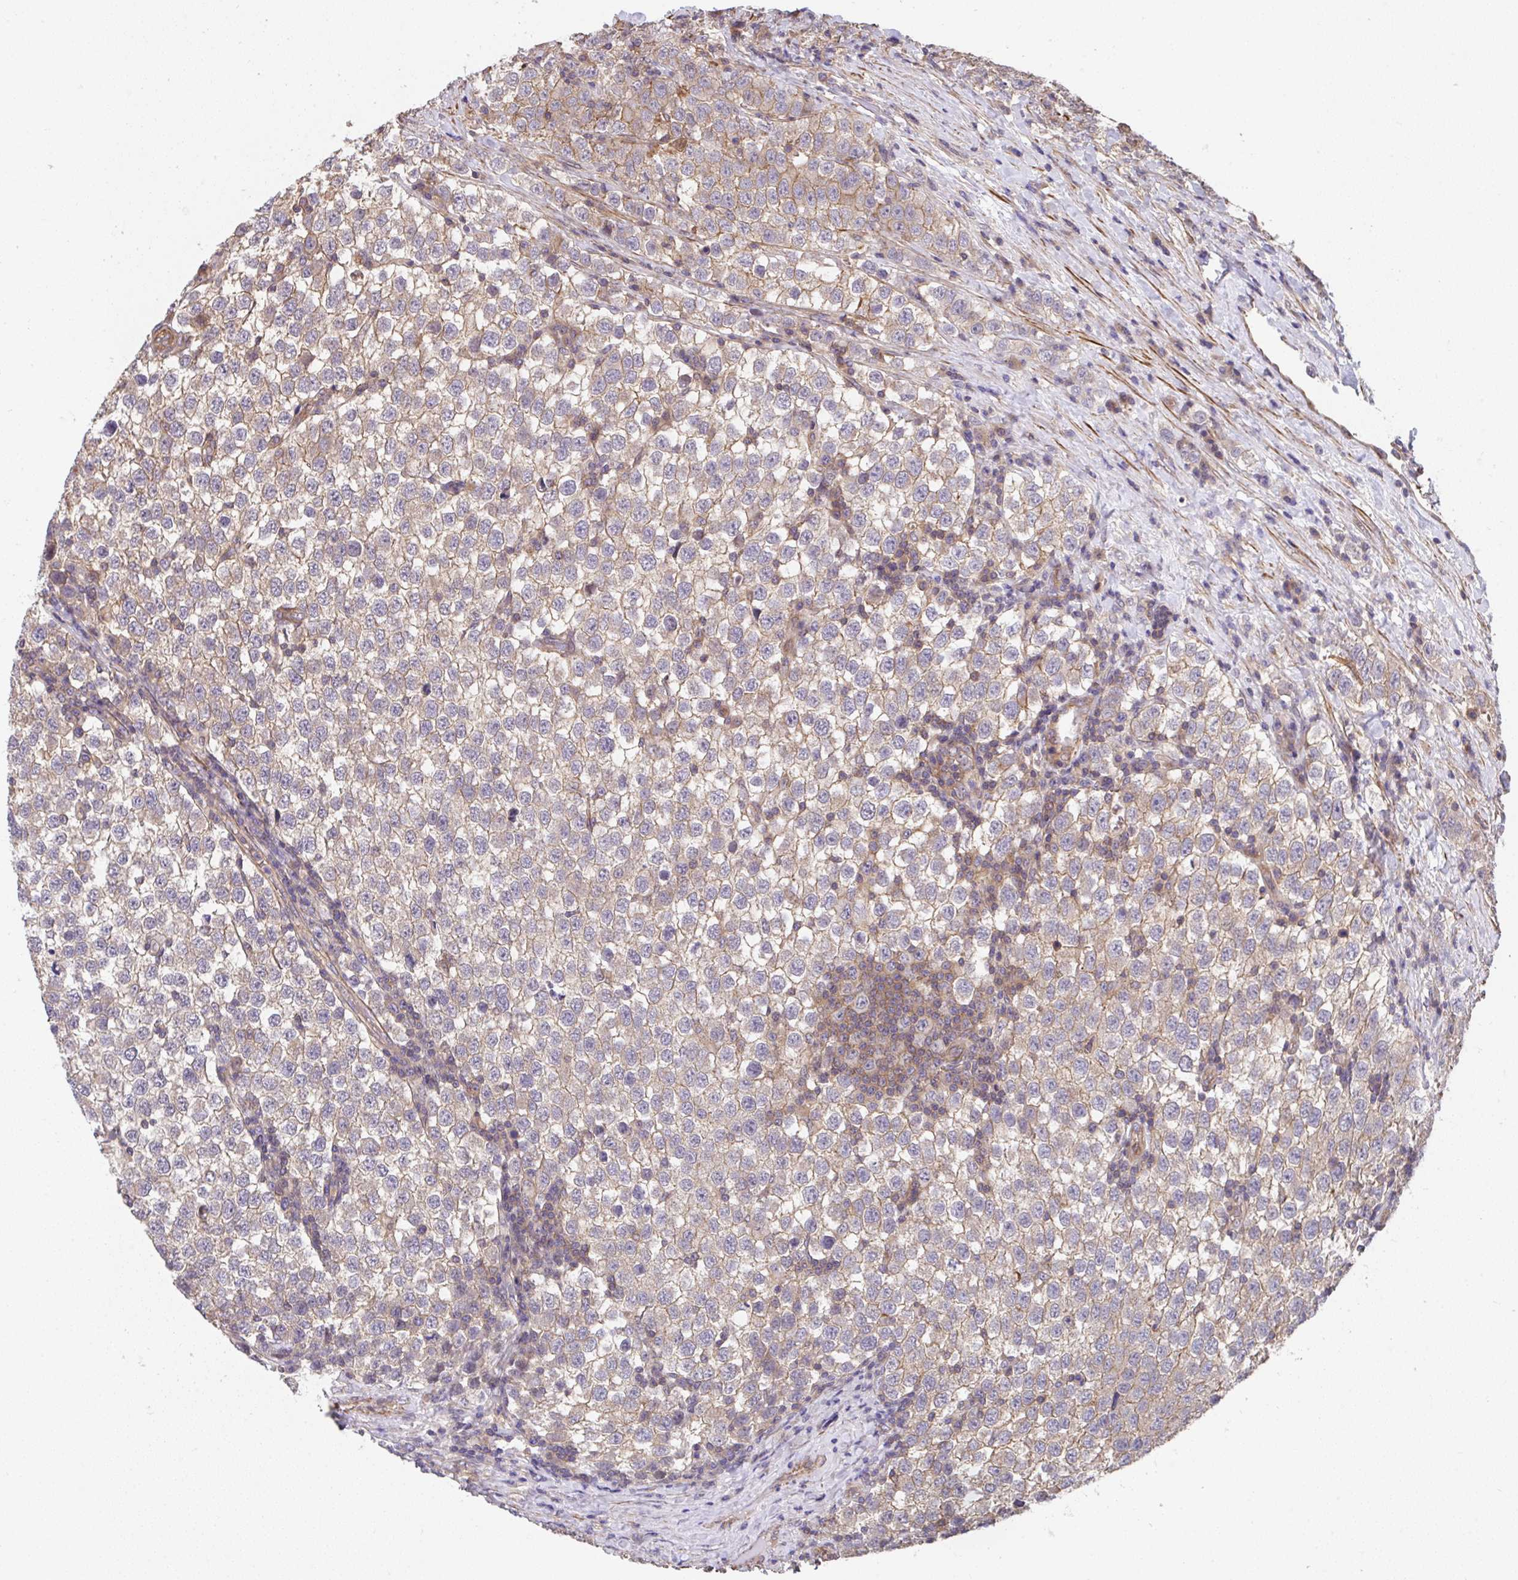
{"staining": {"intensity": "moderate", "quantity": ">75%", "location": "cytoplasmic/membranous,nuclear"}, "tissue": "testis cancer", "cell_type": "Tumor cells", "image_type": "cancer", "snomed": [{"axis": "morphology", "description": "Seminoma, NOS"}, {"axis": "topography", "description": "Testis"}], "caption": "High-magnification brightfield microscopy of testis seminoma stained with DAB (brown) and counterstained with hematoxylin (blue). tumor cells exhibit moderate cytoplasmic/membranous and nuclear positivity is identified in about>75% of cells.", "gene": "ZNF696", "patient": {"sex": "male", "age": 34}}